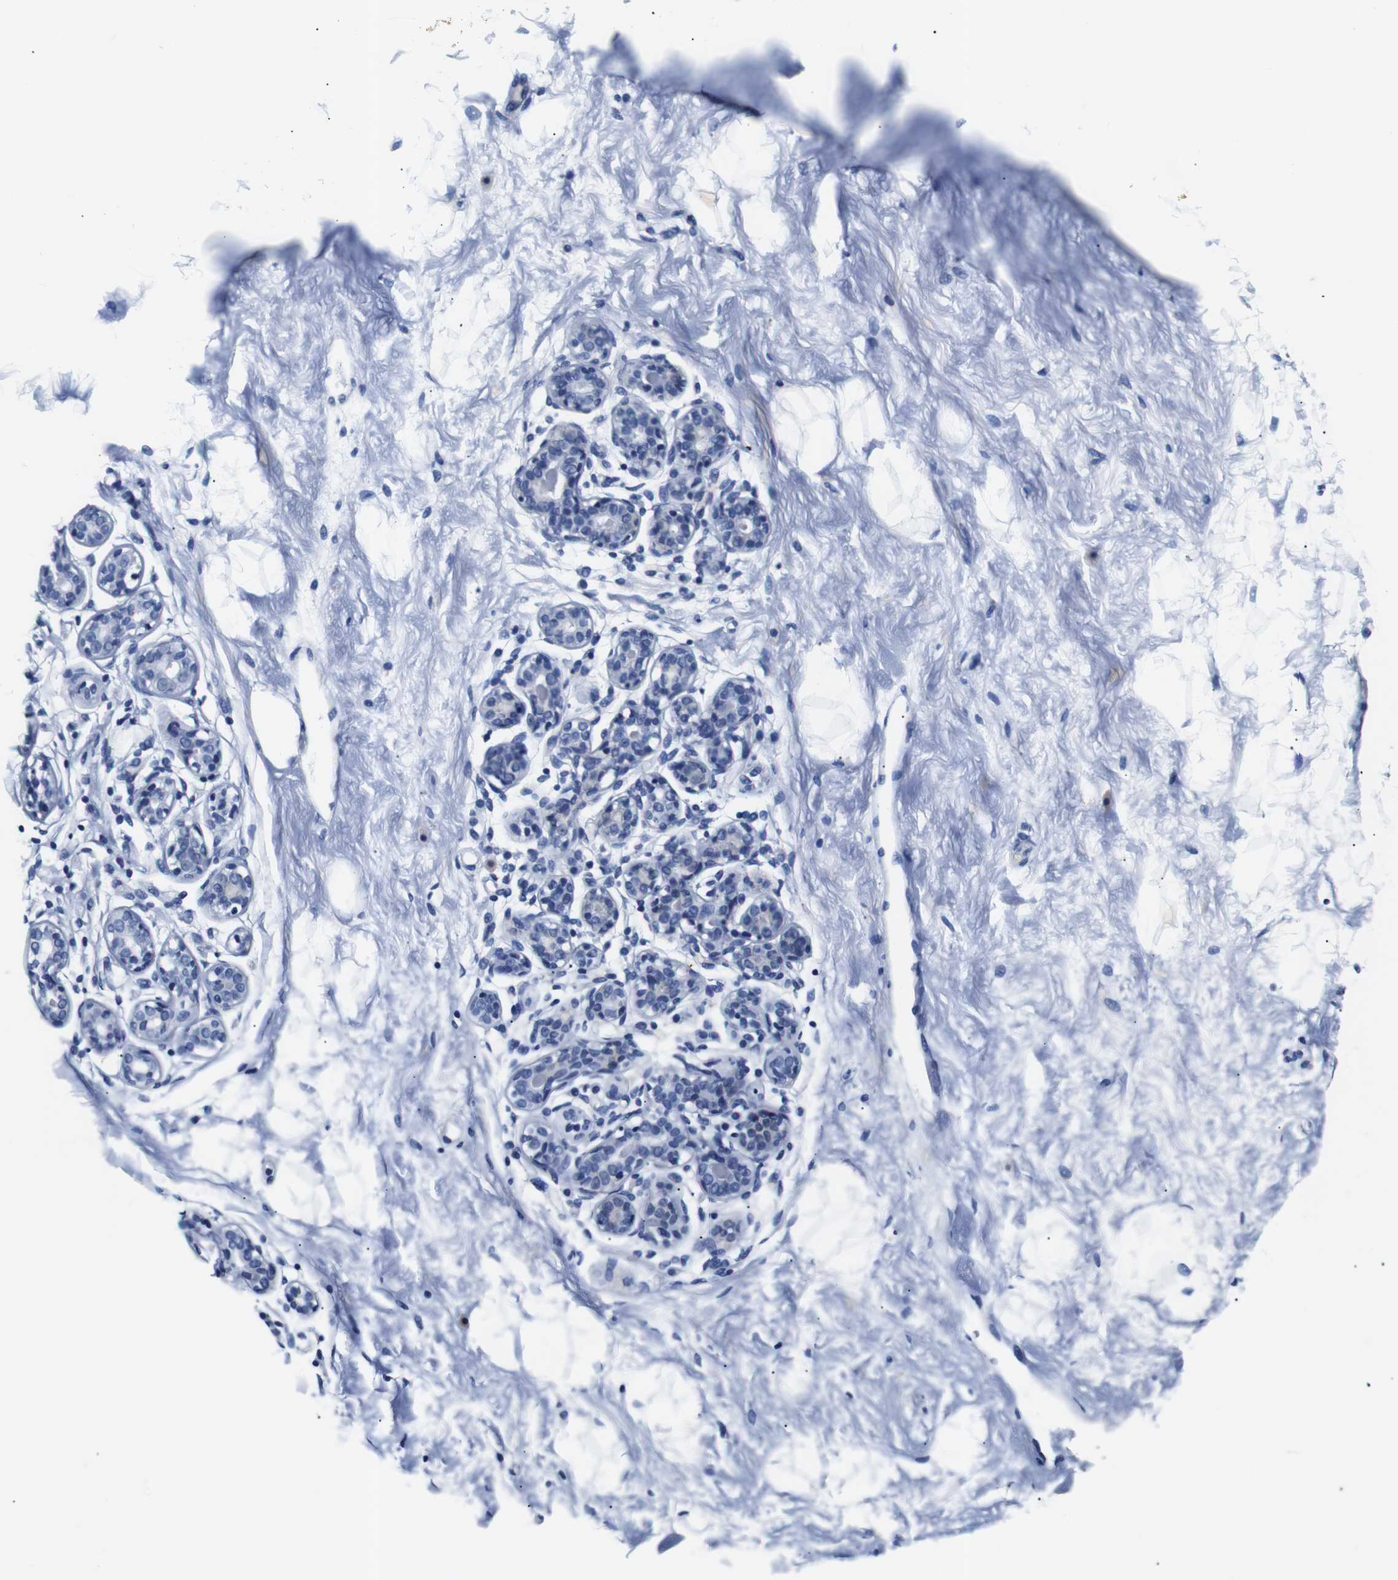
{"staining": {"intensity": "negative", "quantity": "none", "location": "none"}, "tissue": "breast", "cell_type": "Adipocytes", "image_type": "normal", "snomed": [{"axis": "morphology", "description": "Normal tissue, NOS"}, {"axis": "topography", "description": "Breast"}], "caption": "The IHC micrograph has no significant positivity in adipocytes of breast. (DAB immunohistochemistry (IHC) visualized using brightfield microscopy, high magnification).", "gene": "GAP43", "patient": {"sex": "female", "age": 23}}